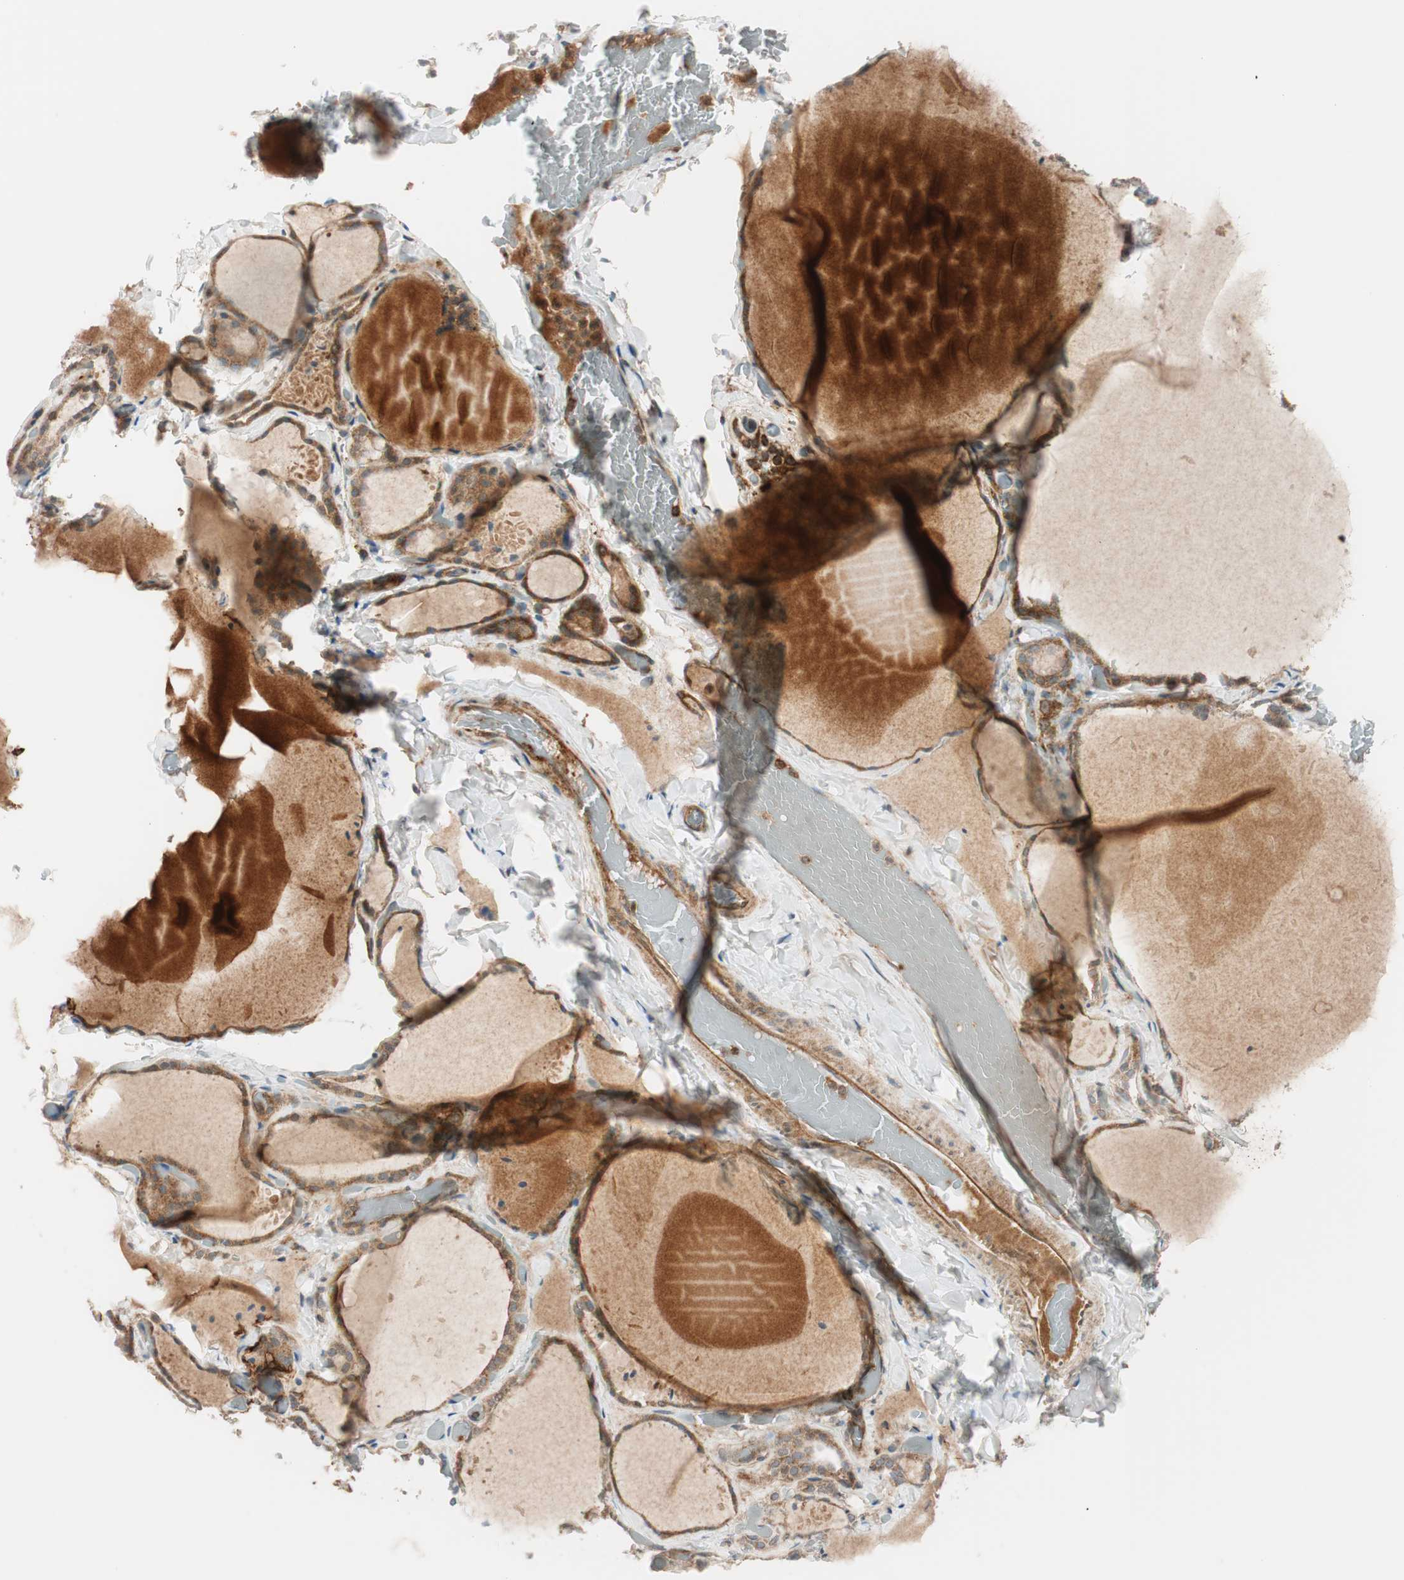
{"staining": {"intensity": "moderate", "quantity": ">75%", "location": "cytoplasmic/membranous"}, "tissue": "thyroid gland", "cell_type": "Glandular cells", "image_type": "normal", "snomed": [{"axis": "morphology", "description": "Normal tissue, NOS"}, {"axis": "topography", "description": "Thyroid gland"}], "caption": "Immunohistochemistry micrograph of unremarkable human thyroid gland stained for a protein (brown), which reveals medium levels of moderate cytoplasmic/membranous expression in about >75% of glandular cells.", "gene": "ABI1", "patient": {"sex": "female", "age": 22}}